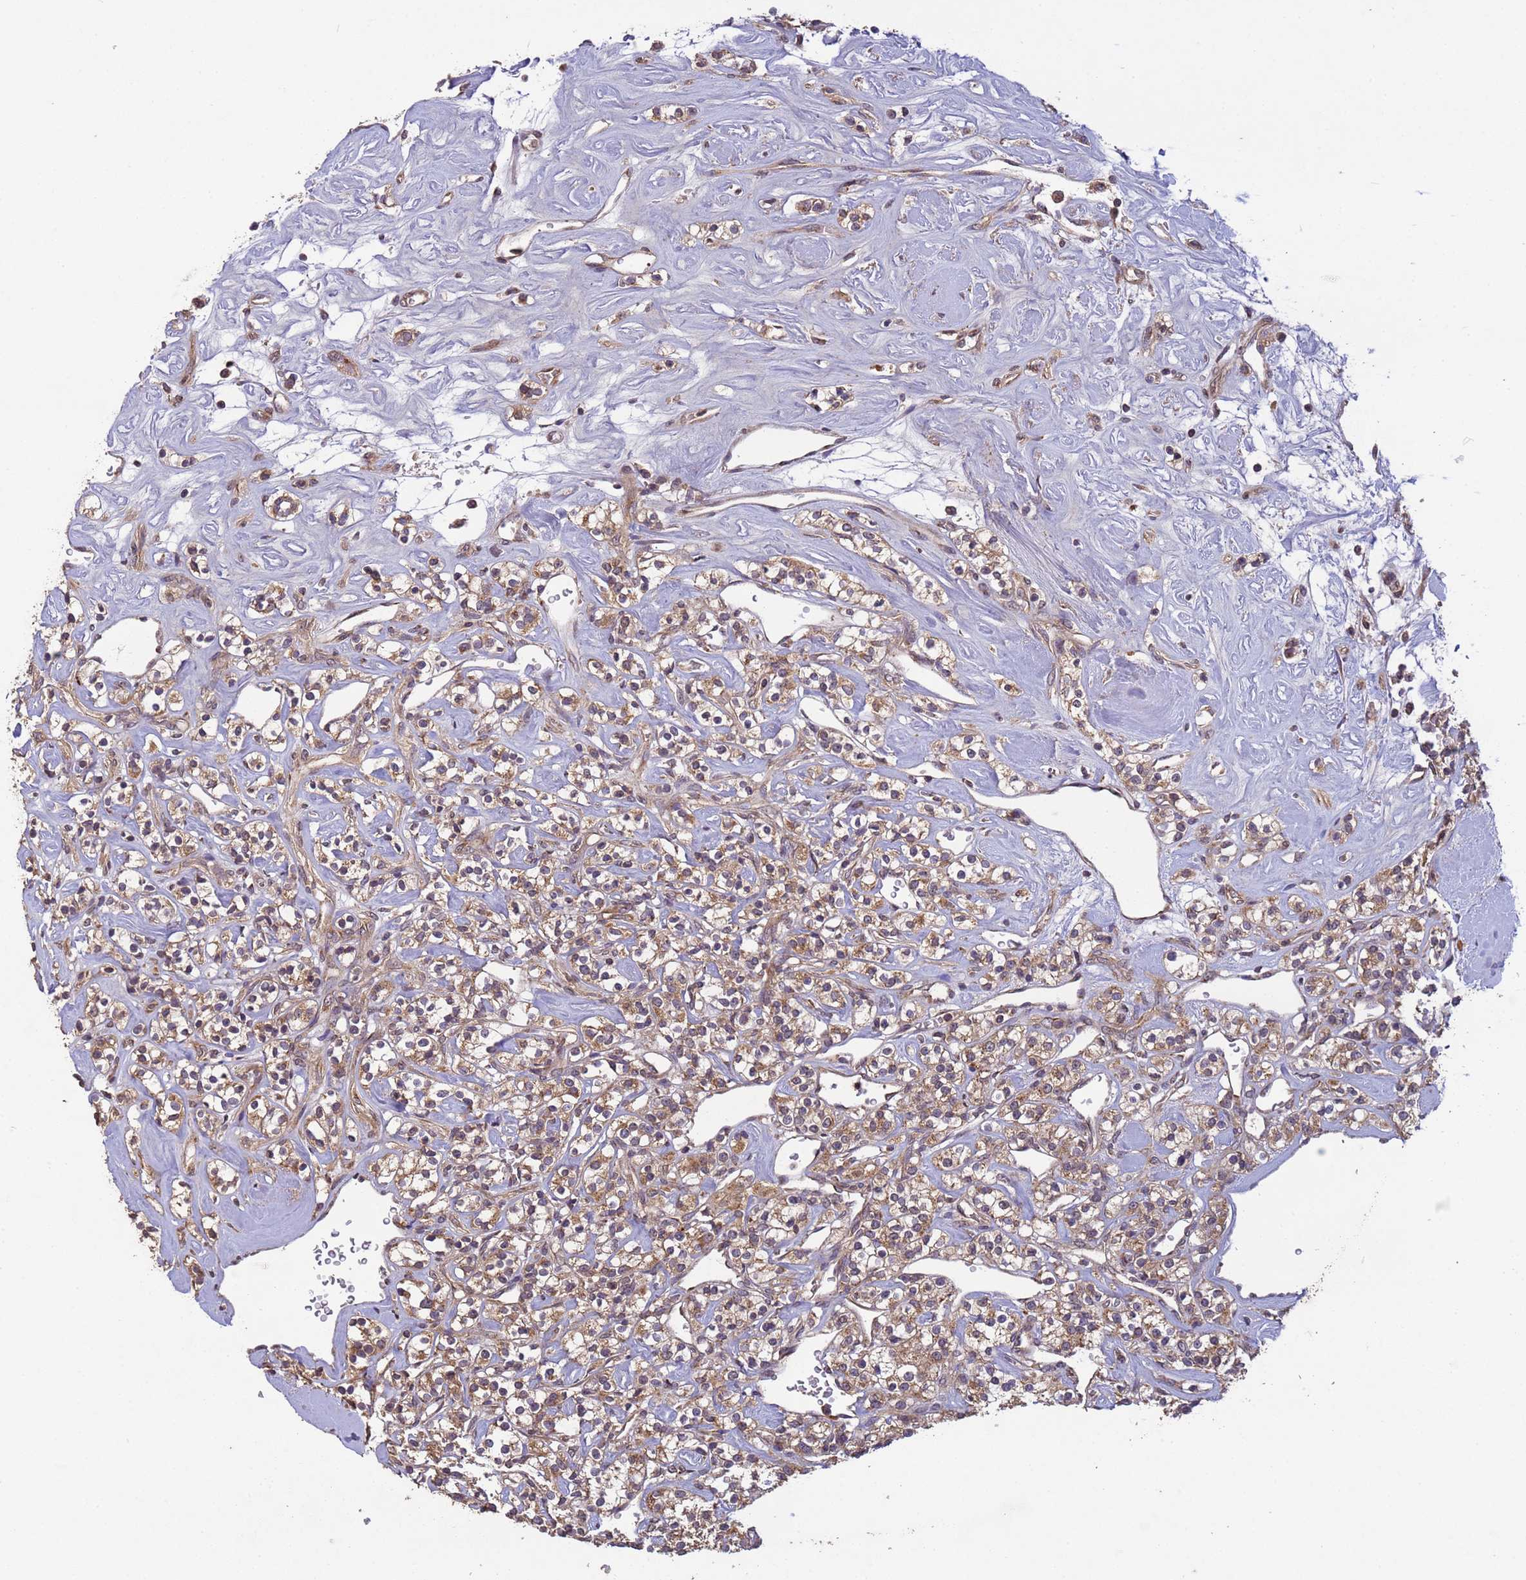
{"staining": {"intensity": "moderate", "quantity": ">75%", "location": "cytoplasmic/membranous"}, "tissue": "renal cancer", "cell_type": "Tumor cells", "image_type": "cancer", "snomed": [{"axis": "morphology", "description": "Adenocarcinoma, NOS"}, {"axis": "topography", "description": "Kidney"}], "caption": "Renal adenocarcinoma stained with a protein marker displays moderate staining in tumor cells.", "gene": "FASTKD1", "patient": {"sex": "male", "age": 77}}